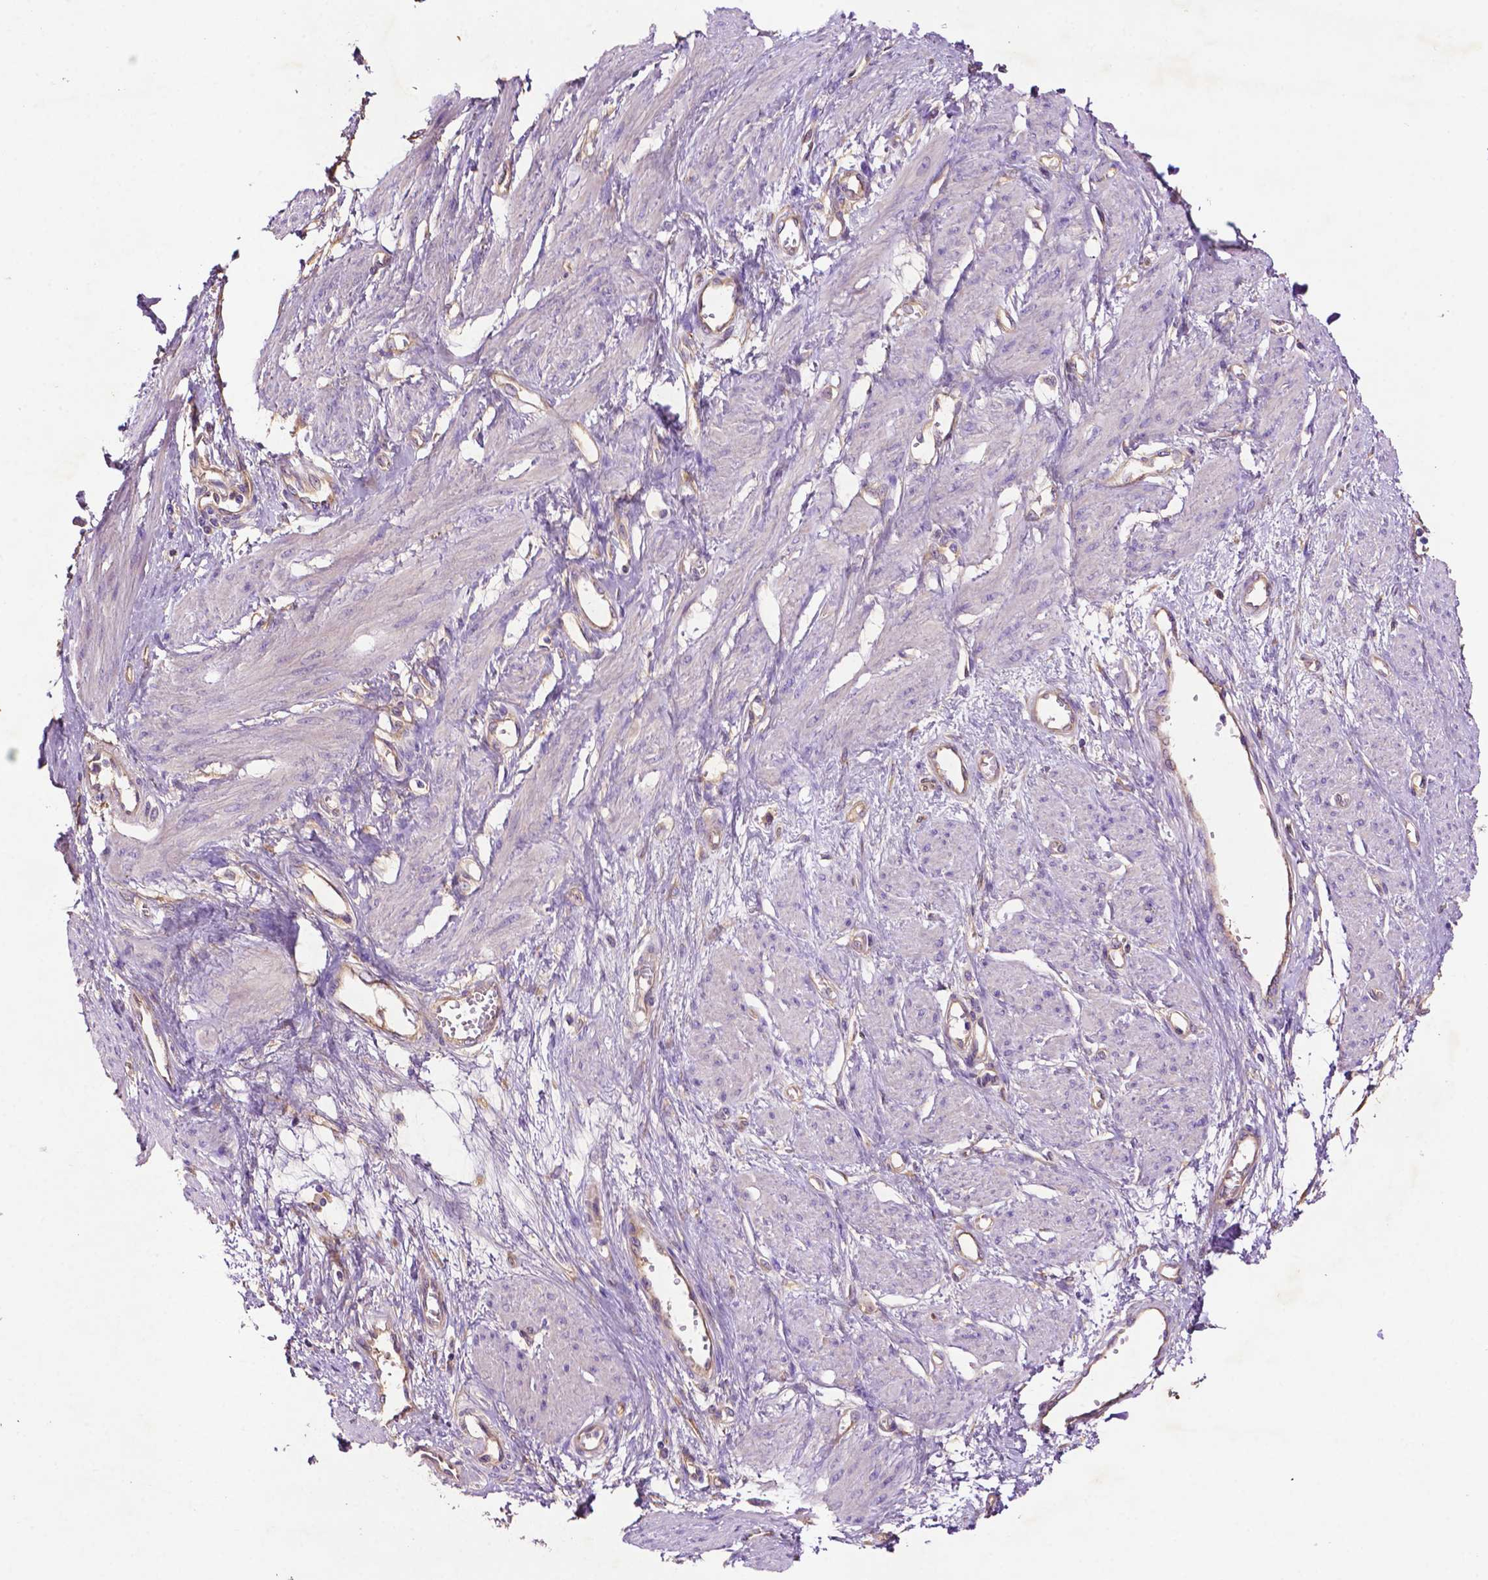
{"staining": {"intensity": "negative", "quantity": "none", "location": "none"}, "tissue": "smooth muscle", "cell_type": "Smooth muscle cells", "image_type": "normal", "snomed": [{"axis": "morphology", "description": "Normal tissue, NOS"}, {"axis": "topography", "description": "Smooth muscle"}, {"axis": "topography", "description": "Uterus"}], "caption": "A histopathology image of smooth muscle stained for a protein shows no brown staining in smooth muscle cells.", "gene": "GDPD5", "patient": {"sex": "female", "age": 39}}